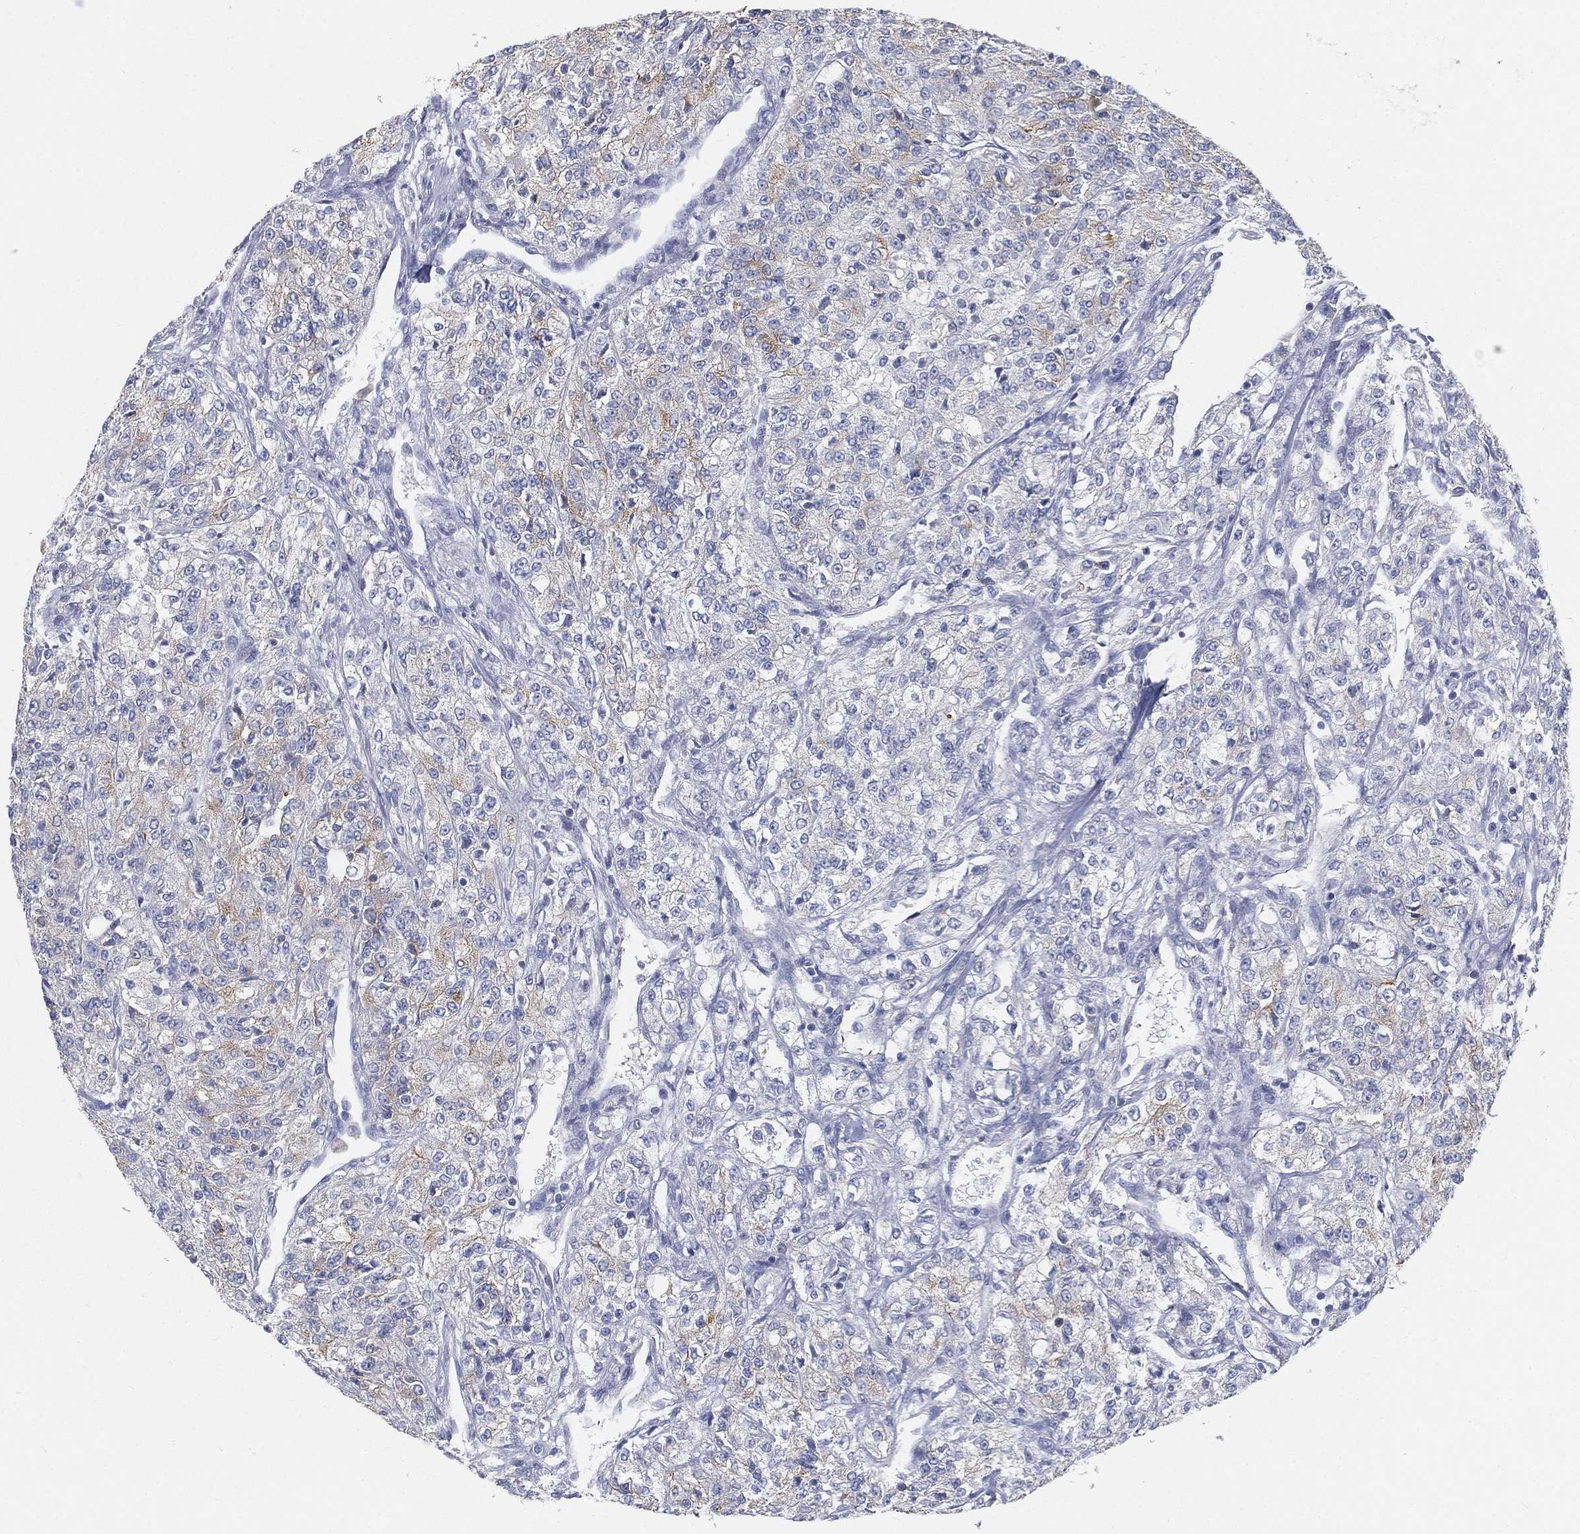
{"staining": {"intensity": "moderate", "quantity": "25%-75%", "location": "cytoplasmic/membranous"}, "tissue": "renal cancer", "cell_type": "Tumor cells", "image_type": "cancer", "snomed": [{"axis": "morphology", "description": "Adenocarcinoma, NOS"}, {"axis": "topography", "description": "Kidney"}], "caption": "Protein staining by immunohistochemistry (IHC) reveals moderate cytoplasmic/membranous staining in approximately 25%-75% of tumor cells in renal cancer (adenocarcinoma). (Brightfield microscopy of DAB IHC at high magnification).", "gene": "TMEM25", "patient": {"sex": "female", "age": 63}}